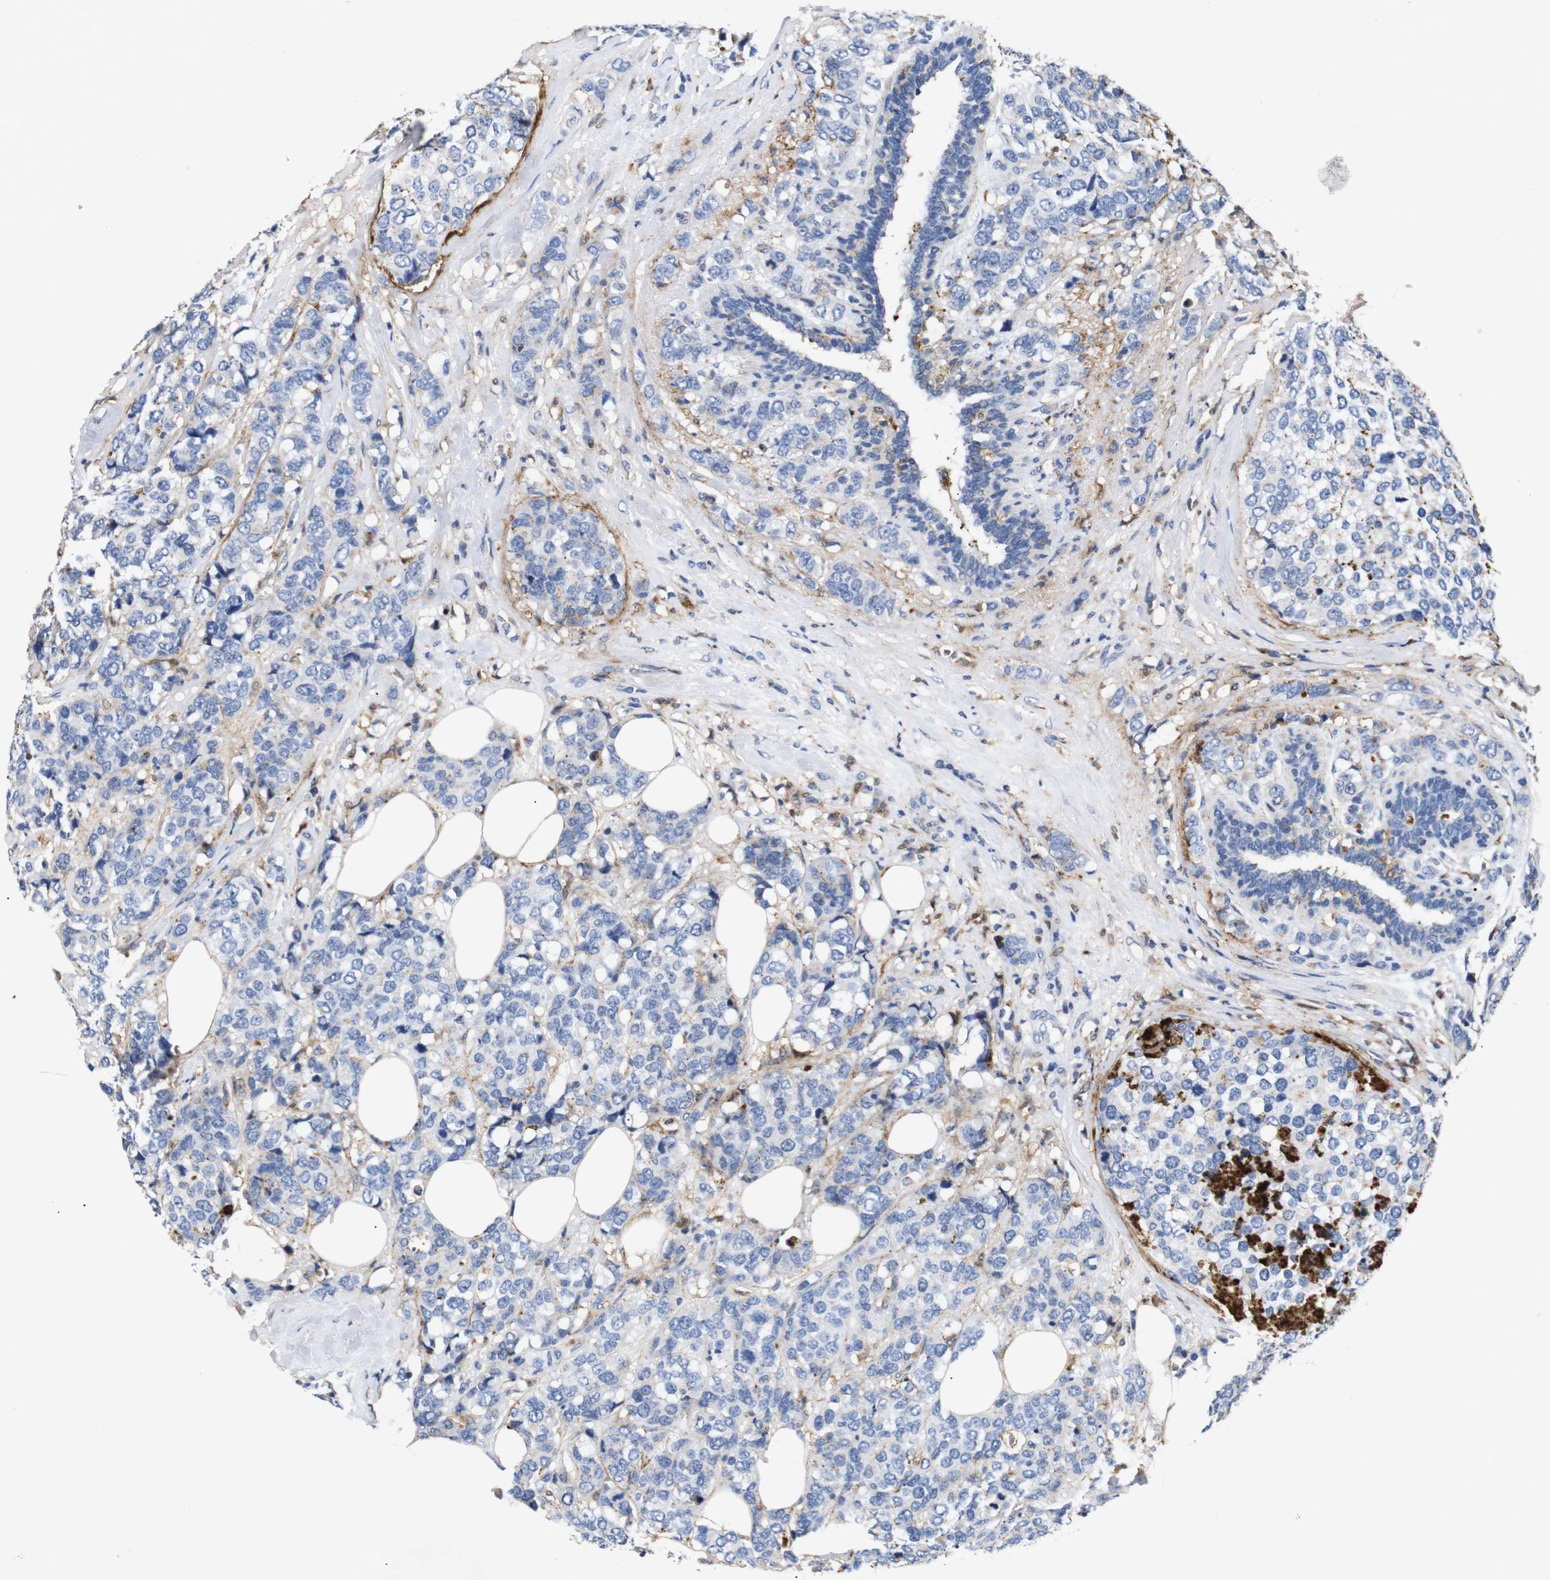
{"staining": {"intensity": "moderate", "quantity": "<25%", "location": "cytoplasmic/membranous"}, "tissue": "breast cancer", "cell_type": "Tumor cells", "image_type": "cancer", "snomed": [{"axis": "morphology", "description": "Lobular carcinoma"}, {"axis": "topography", "description": "Breast"}], "caption": "Tumor cells reveal moderate cytoplasmic/membranous staining in approximately <25% of cells in breast lobular carcinoma. (DAB IHC, brown staining for protein, blue staining for nuclei).", "gene": "SDCBP", "patient": {"sex": "female", "age": 59}}